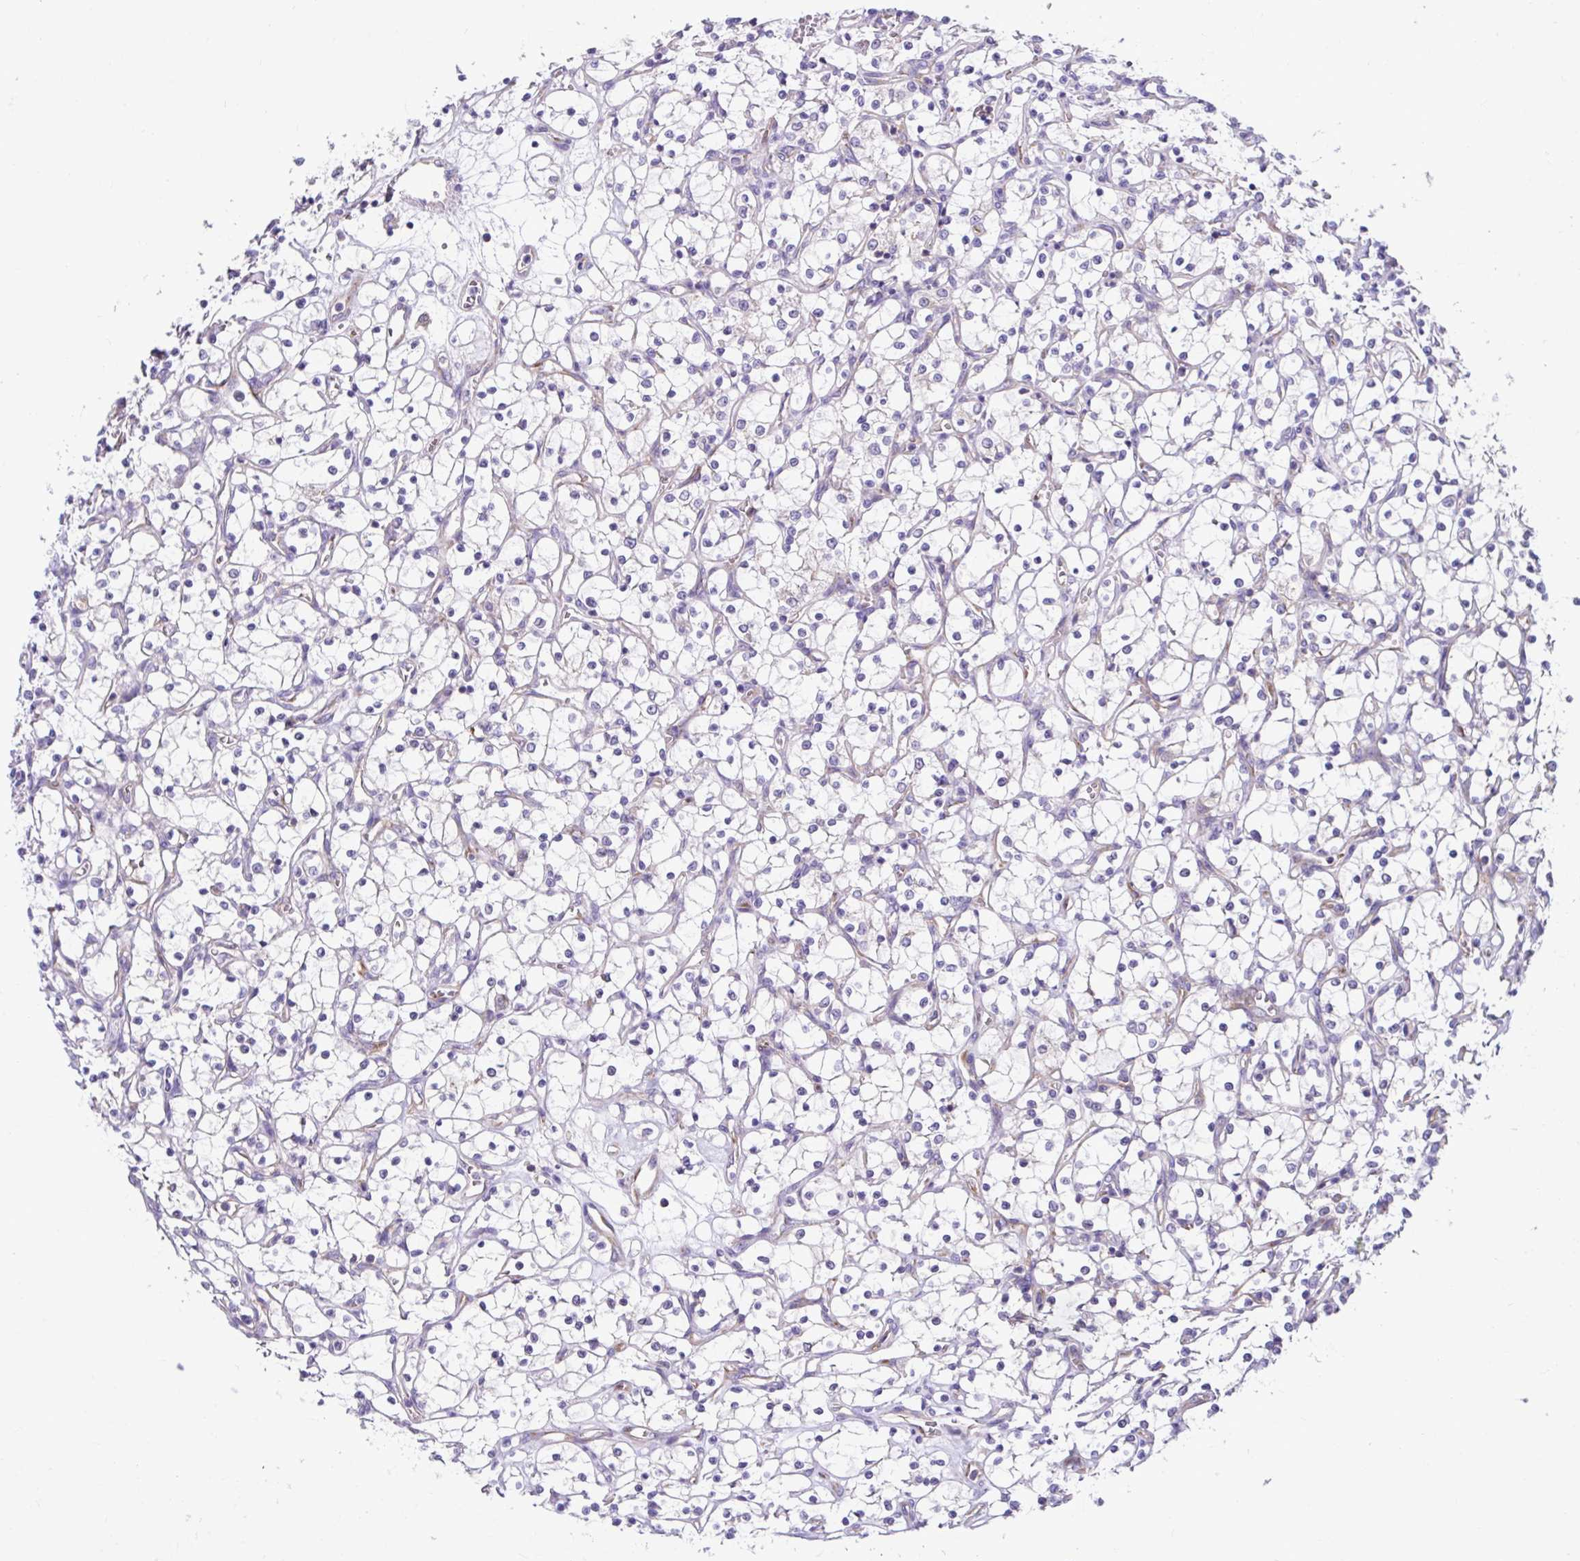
{"staining": {"intensity": "negative", "quantity": "none", "location": "none"}, "tissue": "renal cancer", "cell_type": "Tumor cells", "image_type": "cancer", "snomed": [{"axis": "morphology", "description": "Adenocarcinoma, NOS"}, {"axis": "topography", "description": "Kidney"}], "caption": "The photomicrograph displays no significant positivity in tumor cells of renal cancer.", "gene": "RPL7", "patient": {"sex": "female", "age": 69}}